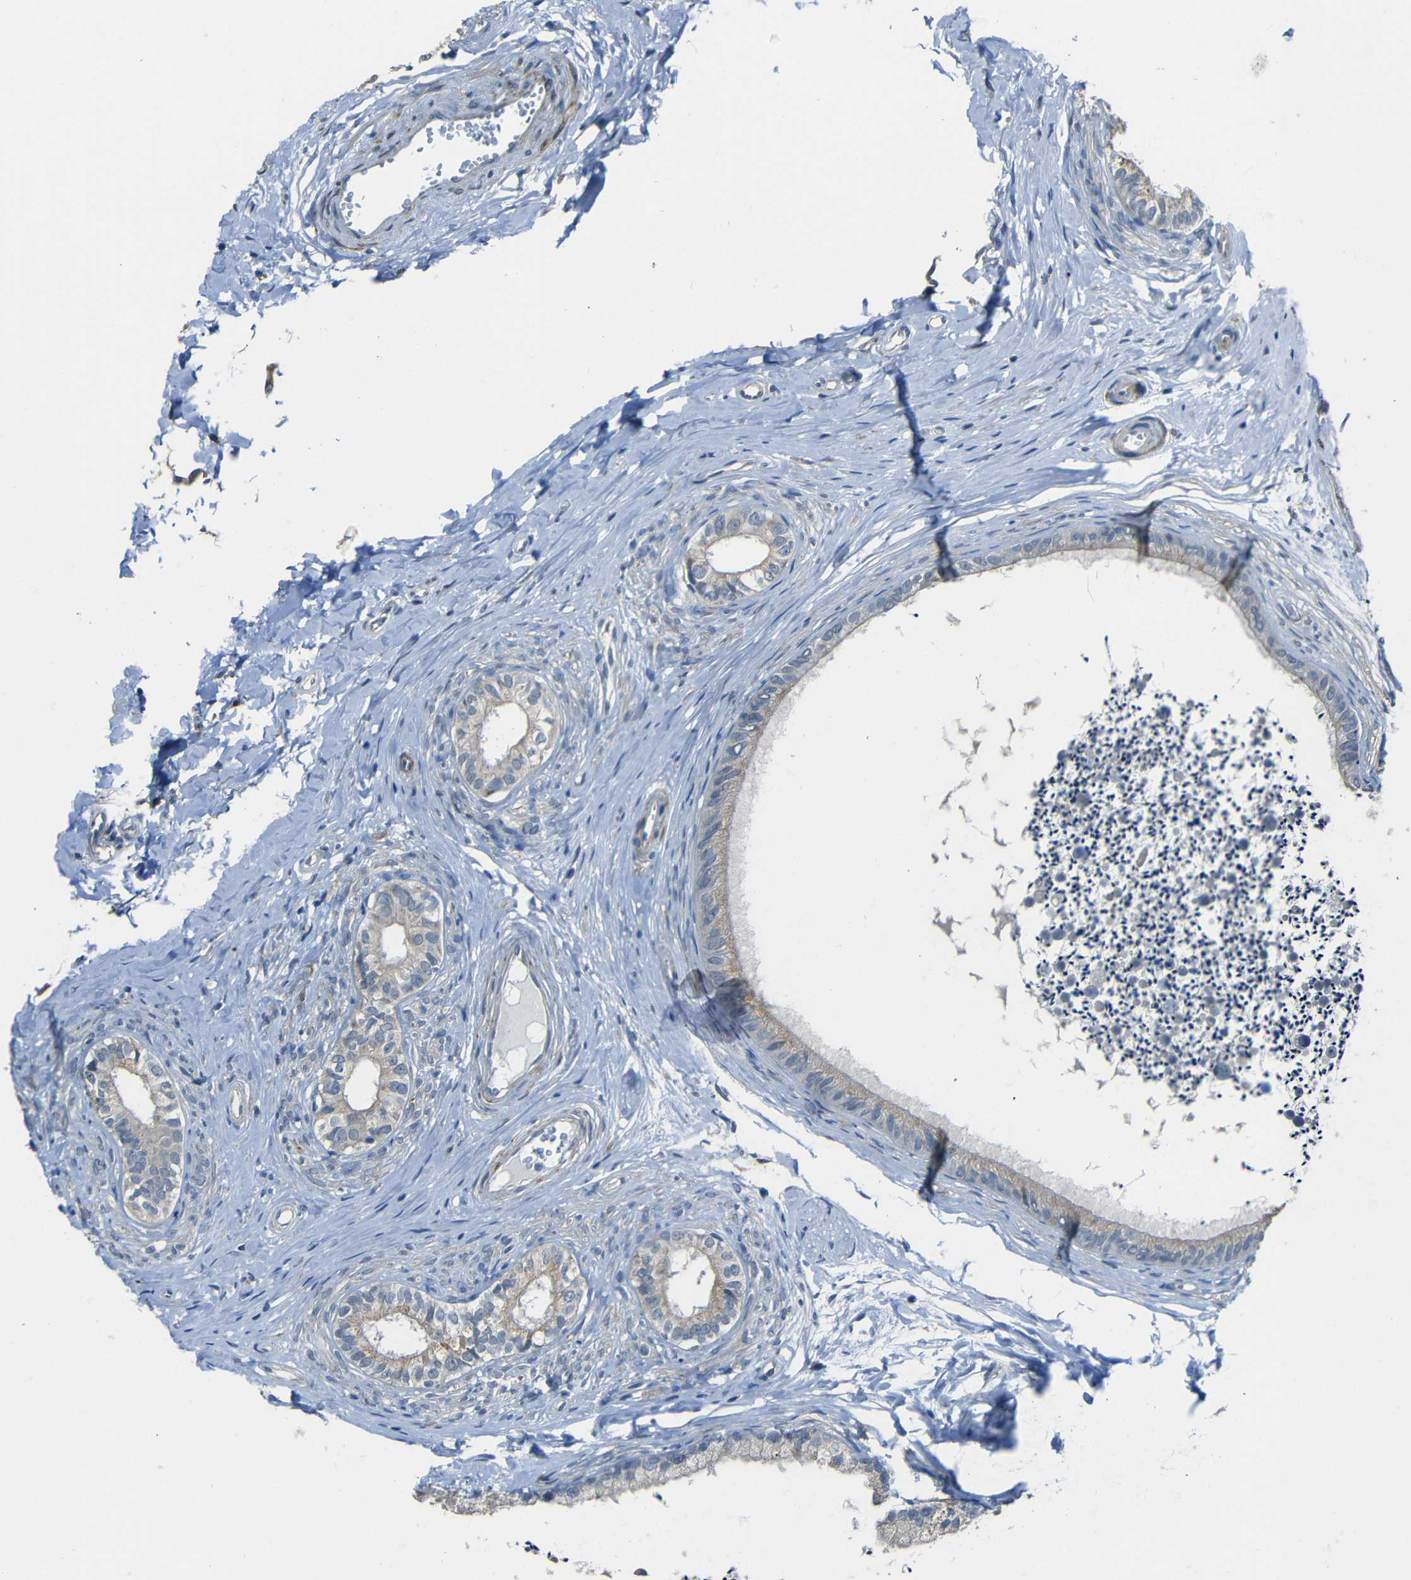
{"staining": {"intensity": "weak", "quantity": ">75%", "location": "cytoplasmic/membranous"}, "tissue": "epididymis", "cell_type": "Glandular cells", "image_type": "normal", "snomed": [{"axis": "morphology", "description": "Normal tissue, NOS"}, {"axis": "topography", "description": "Epididymis"}], "caption": "Epididymis was stained to show a protein in brown. There is low levels of weak cytoplasmic/membranous expression in approximately >75% of glandular cells. (brown staining indicates protein expression, while blue staining denotes nuclei).", "gene": "STBD1", "patient": {"sex": "male", "age": 56}}